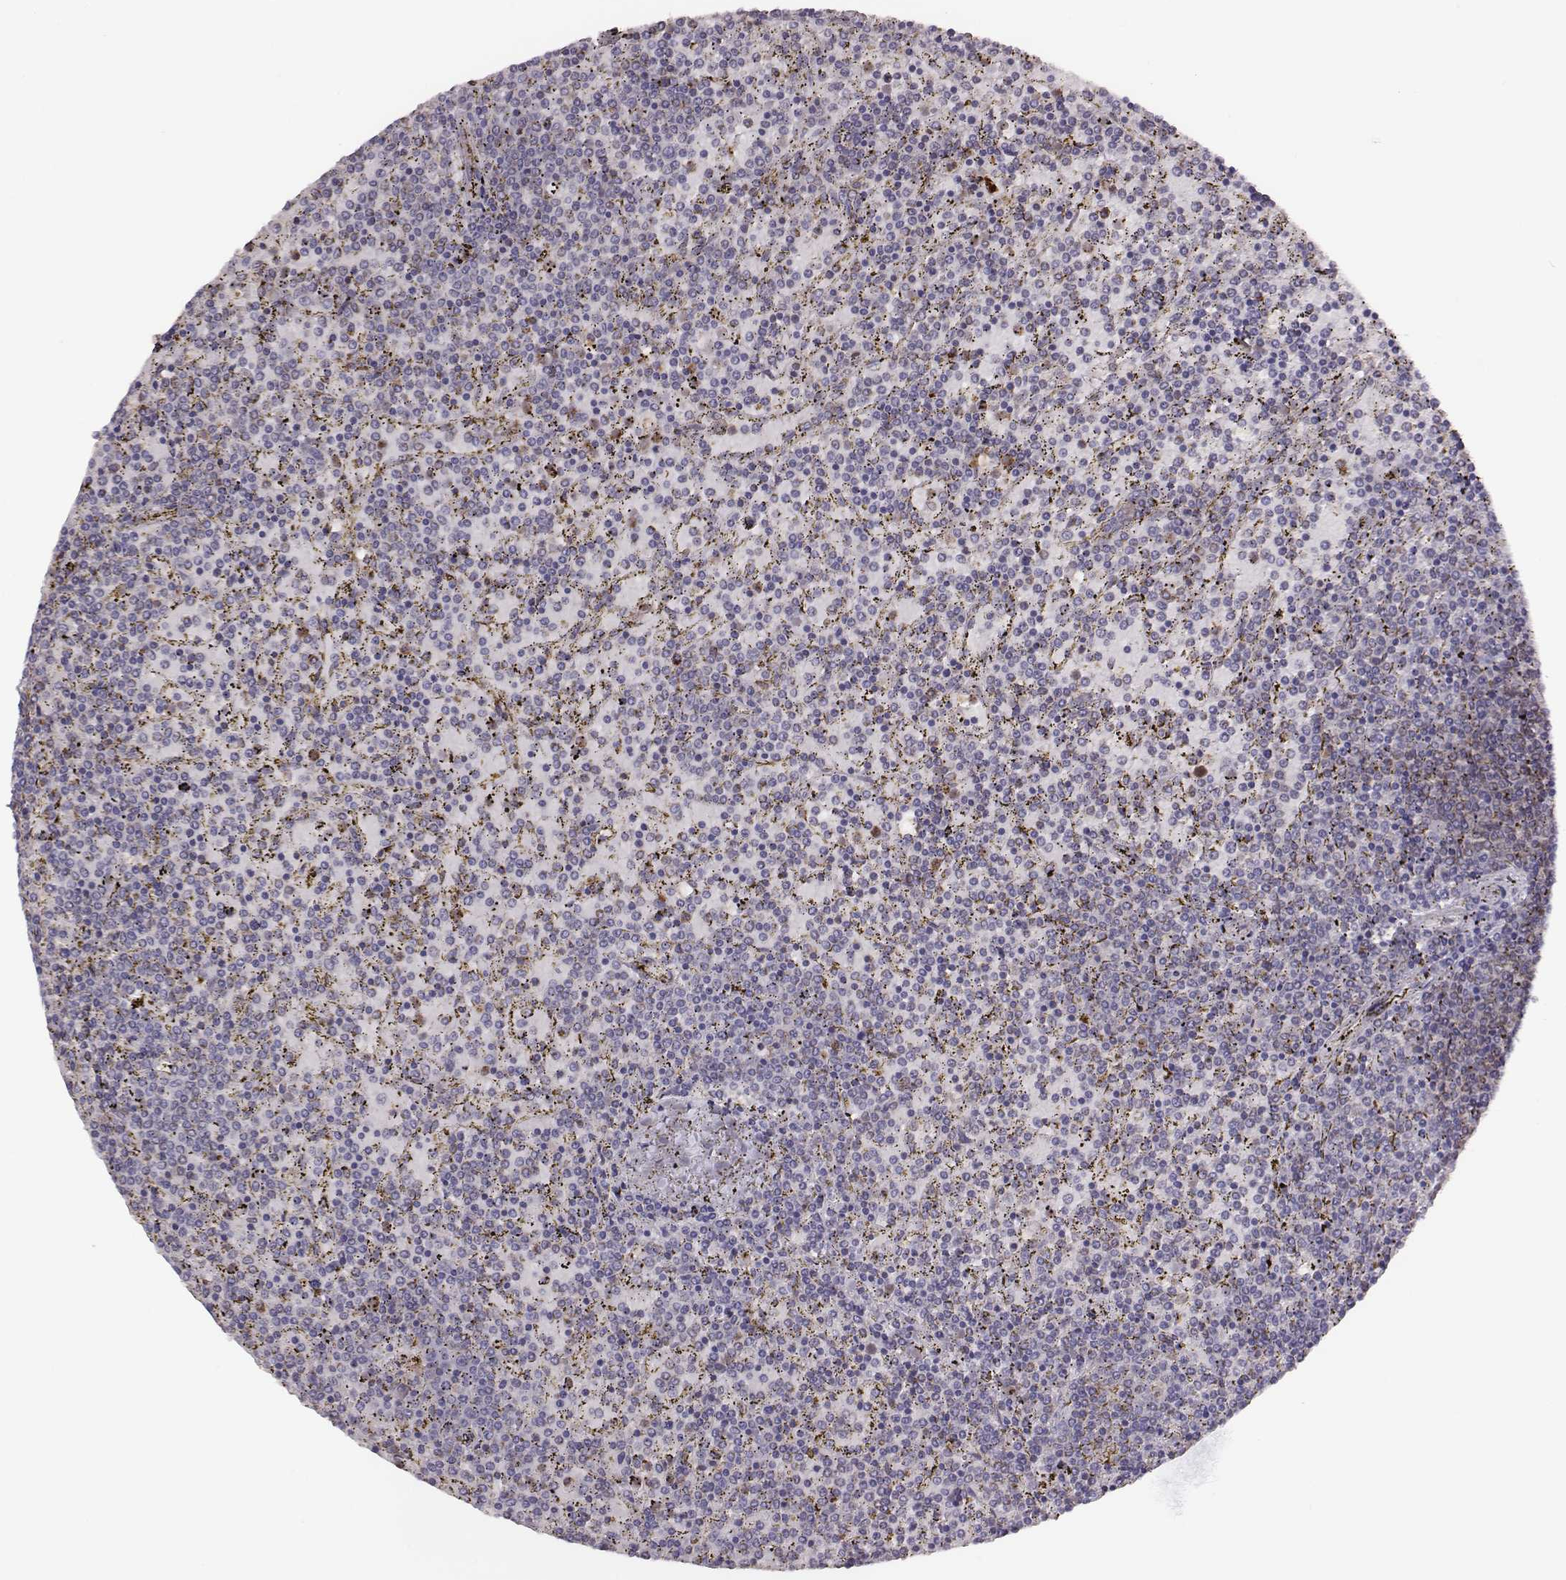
{"staining": {"intensity": "negative", "quantity": "none", "location": "none"}, "tissue": "lymphoma", "cell_type": "Tumor cells", "image_type": "cancer", "snomed": [{"axis": "morphology", "description": "Malignant lymphoma, non-Hodgkin's type, Low grade"}, {"axis": "topography", "description": "Spleen"}], "caption": "The immunohistochemistry photomicrograph has no significant staining in tumor cells of lymphoma tissue.", "gene": "KMO", "patient": {"sex": "female", "age": 77}}